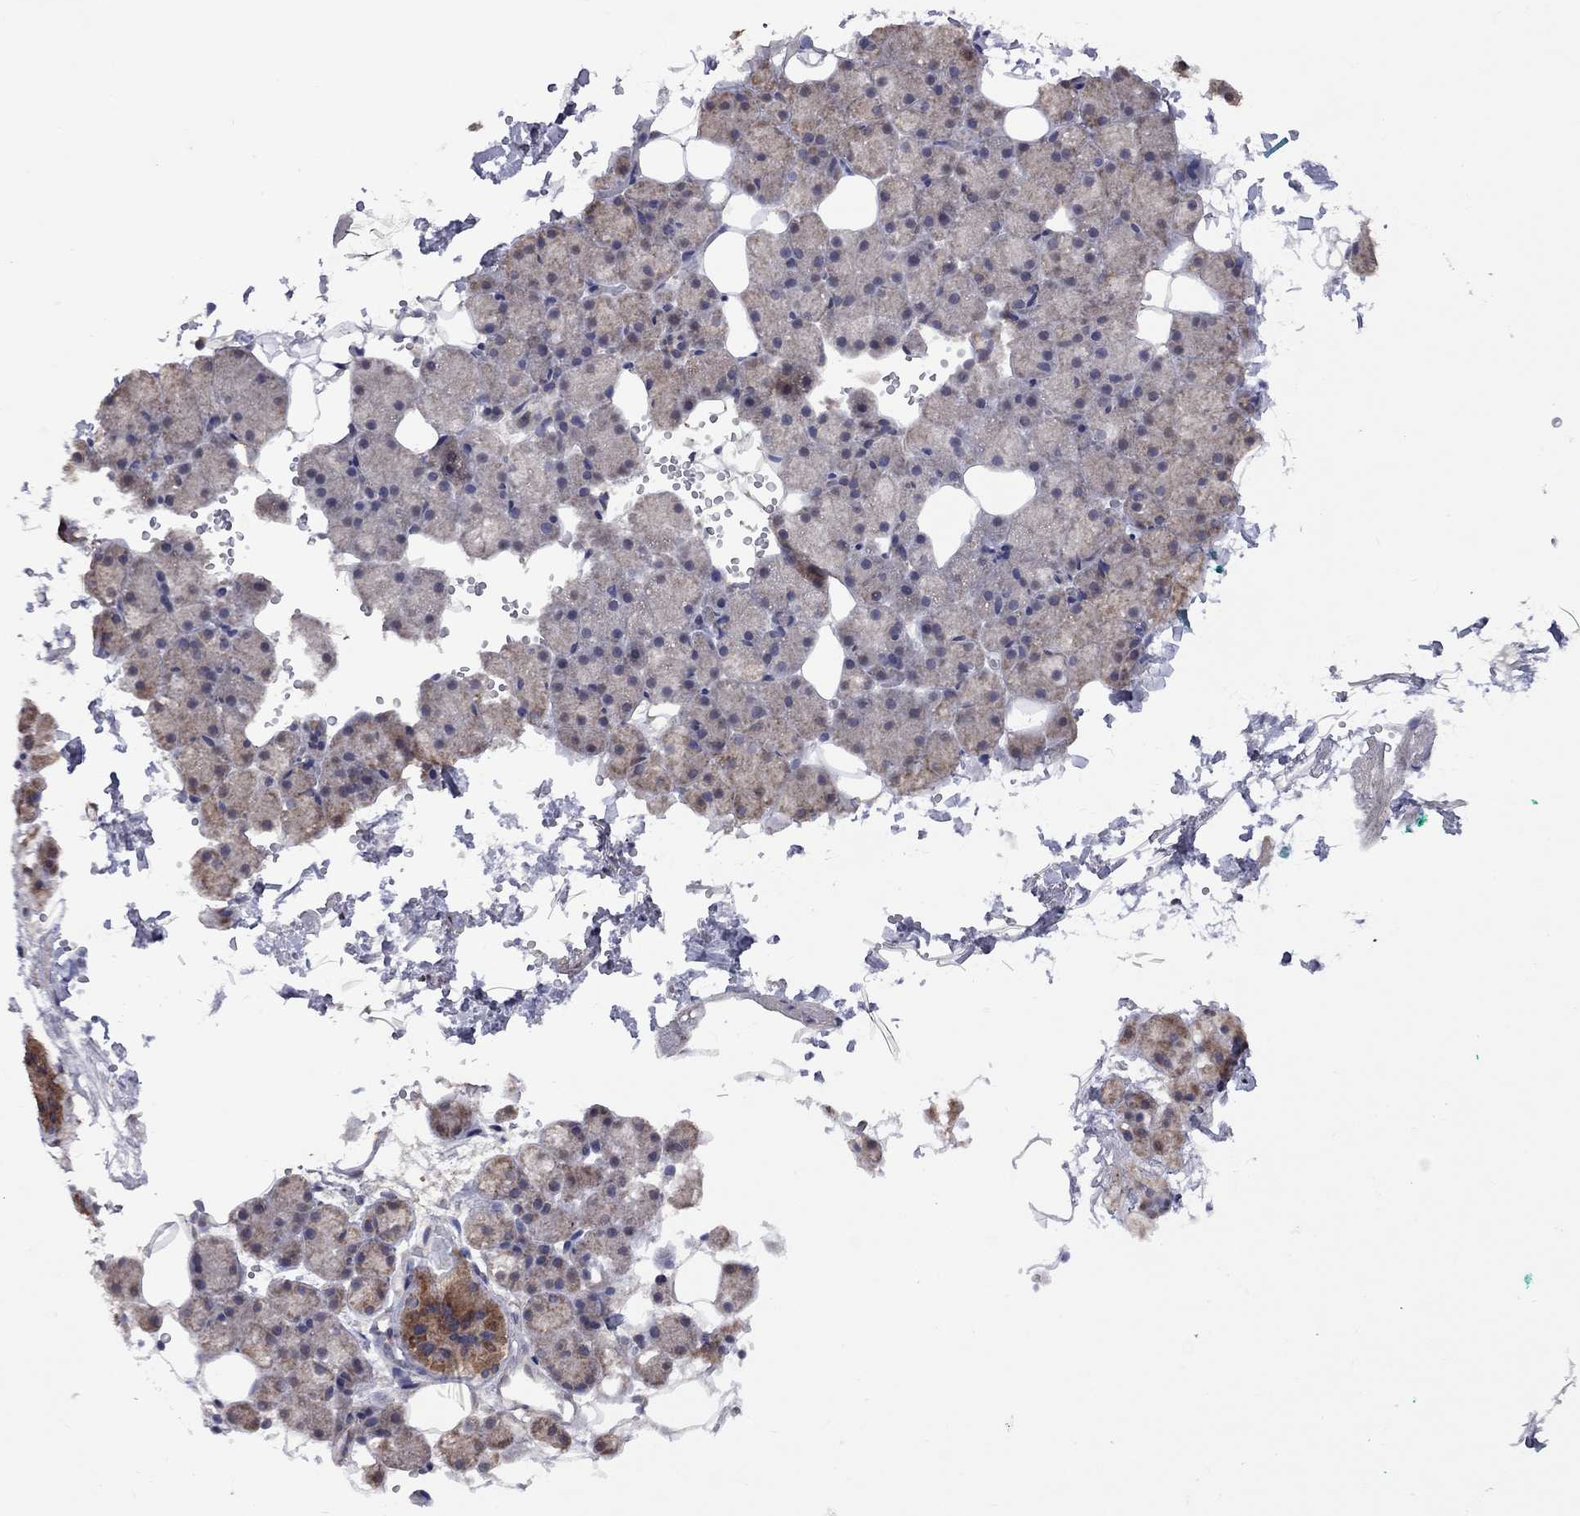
{"staining": {"intensity": "strong", "quantity": "25%-75%", "location": "cytoplasmic/membranous"}, "tissue": "salivary gland", "cell_type": "Glandular cells", "image_type": "normal", "snomed": [{"axis": "morphology", "description": "Normal tissue, NOS"}, {"axis": "topography", "description": "Salivary gland"}], "caption": "Glandular cells show strong cytoplasmic/membranous positivity in approximately 25%-75% of cells in benign salivary gland.", "gene": "NDUFB1", "patient": {"sex": "male", "age": 38}}